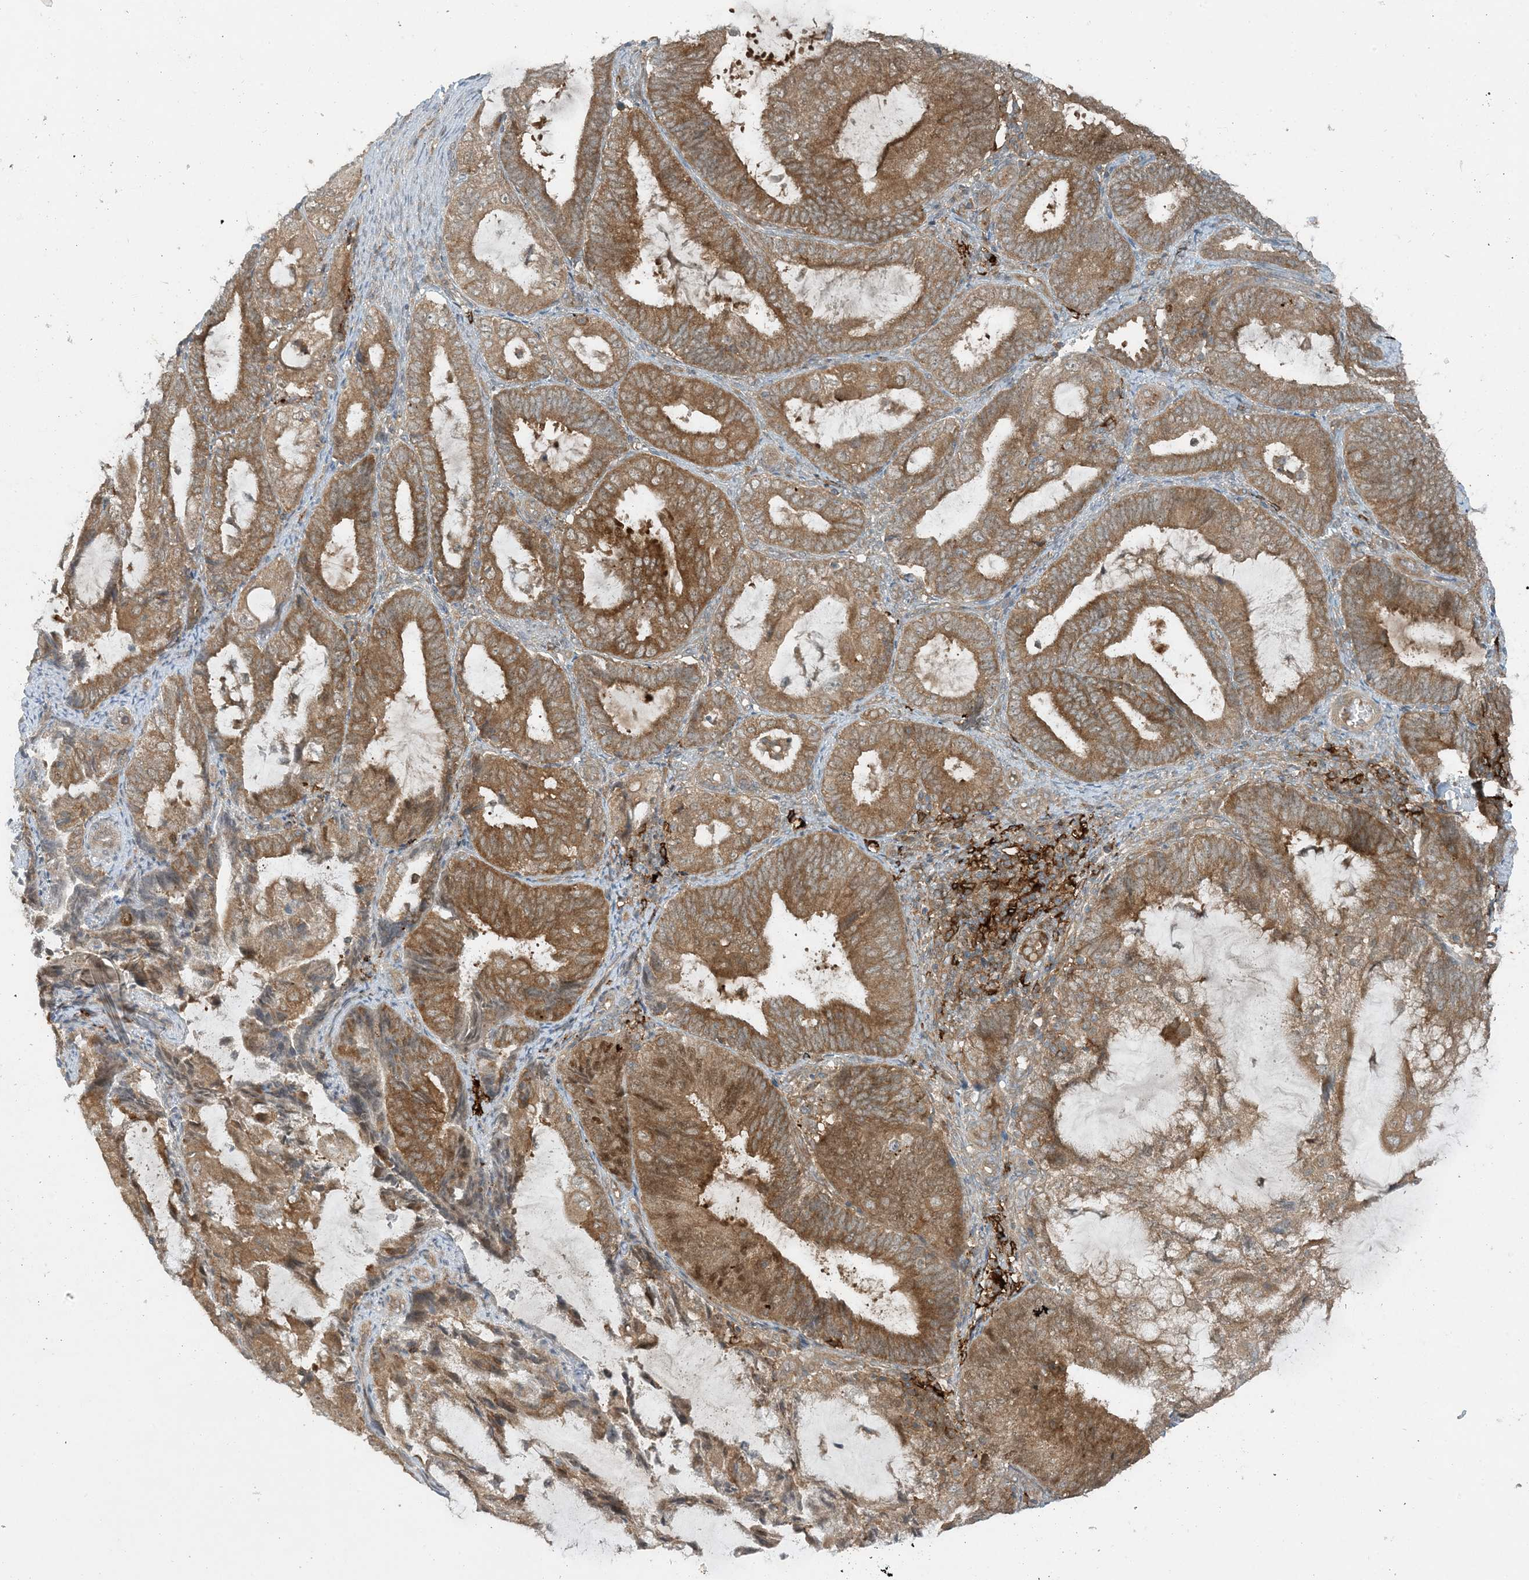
{"staining": {"intensity": "moderate", "quantity": ">75%", "location": "cytoplasmic/membranous,nuclear"}, "tissue": "endometrial cancer", "cell_type": "Tumor cells", "image_type": "cancer", "snomed": [{"axis": "morphology", "description": "Adenocarcinoma, NOS"}, {"axis": "topography", "description": "Endometrium"}], "caption": "This is an image of IHC staining of adenocarcinoma (endometrial), which shows moderate staining in the cytoplasmic/membranous and nuclear of tumor cells.", "gene": "STAM2", "patient": {"sex": "female", "age": 81}}